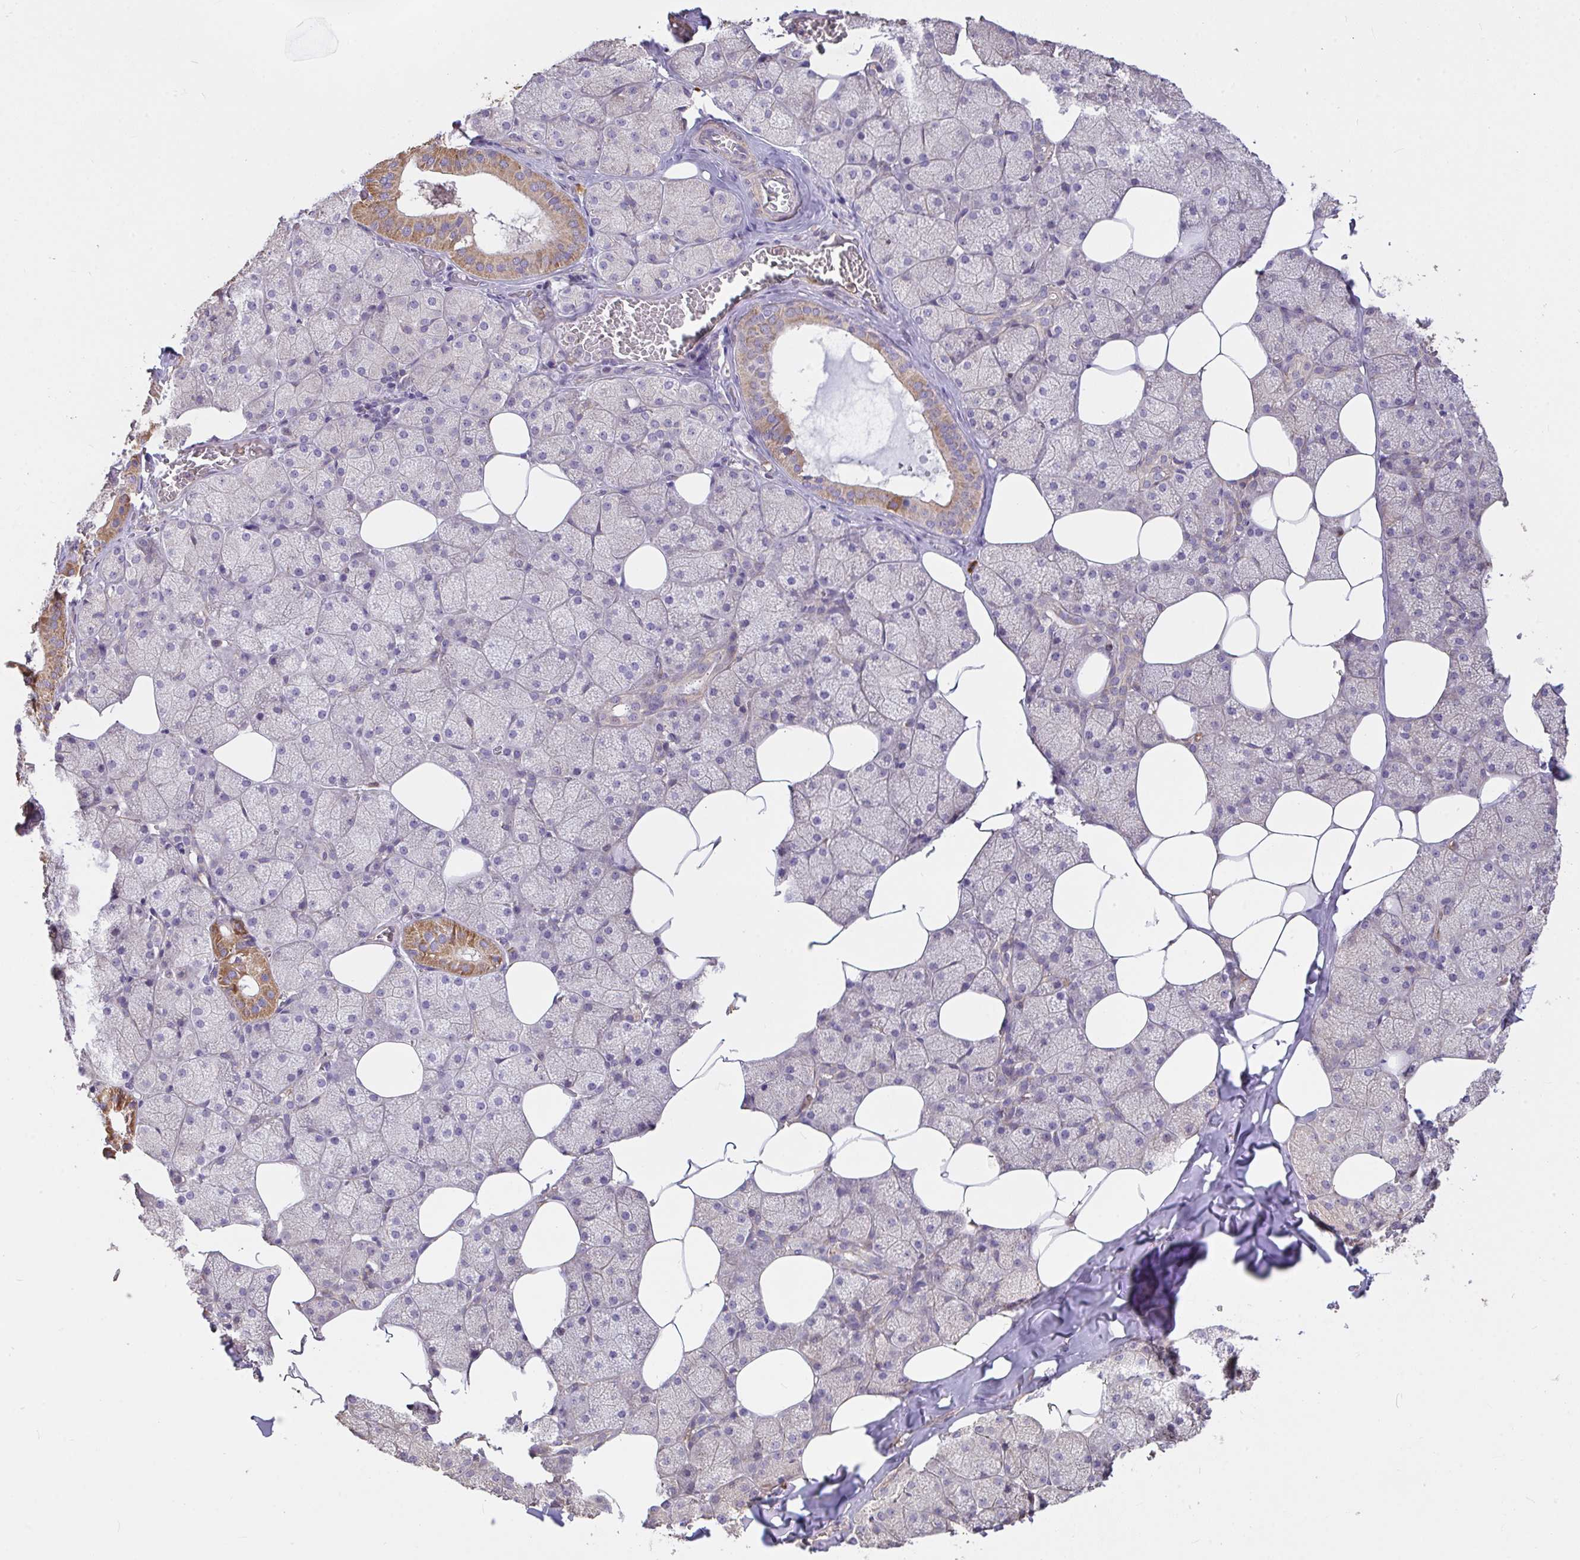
{"staining": {"intensity": "moderate", "quantity": "25%-75%", "location": "cytoplasmic/membranous"}, "tissue": "salivary gland", "cell_type": "Glandular cells", "image_type": "normal", "snomed": [{"axis": "morphology", "description": "Normal tissue, NOS"}, {"axis": "topography", "description": "Salivary gland"}, {"axis": "topography", "description": "Peripheral nerve tissue"}], "caption": "The image displays a brown stain indicating the presence of a protein in the cytoplasmic/membranous of glandular cells in salivary gland.", "gene": "FCER1A", "patient": {"sex": "male", "age": 38}}